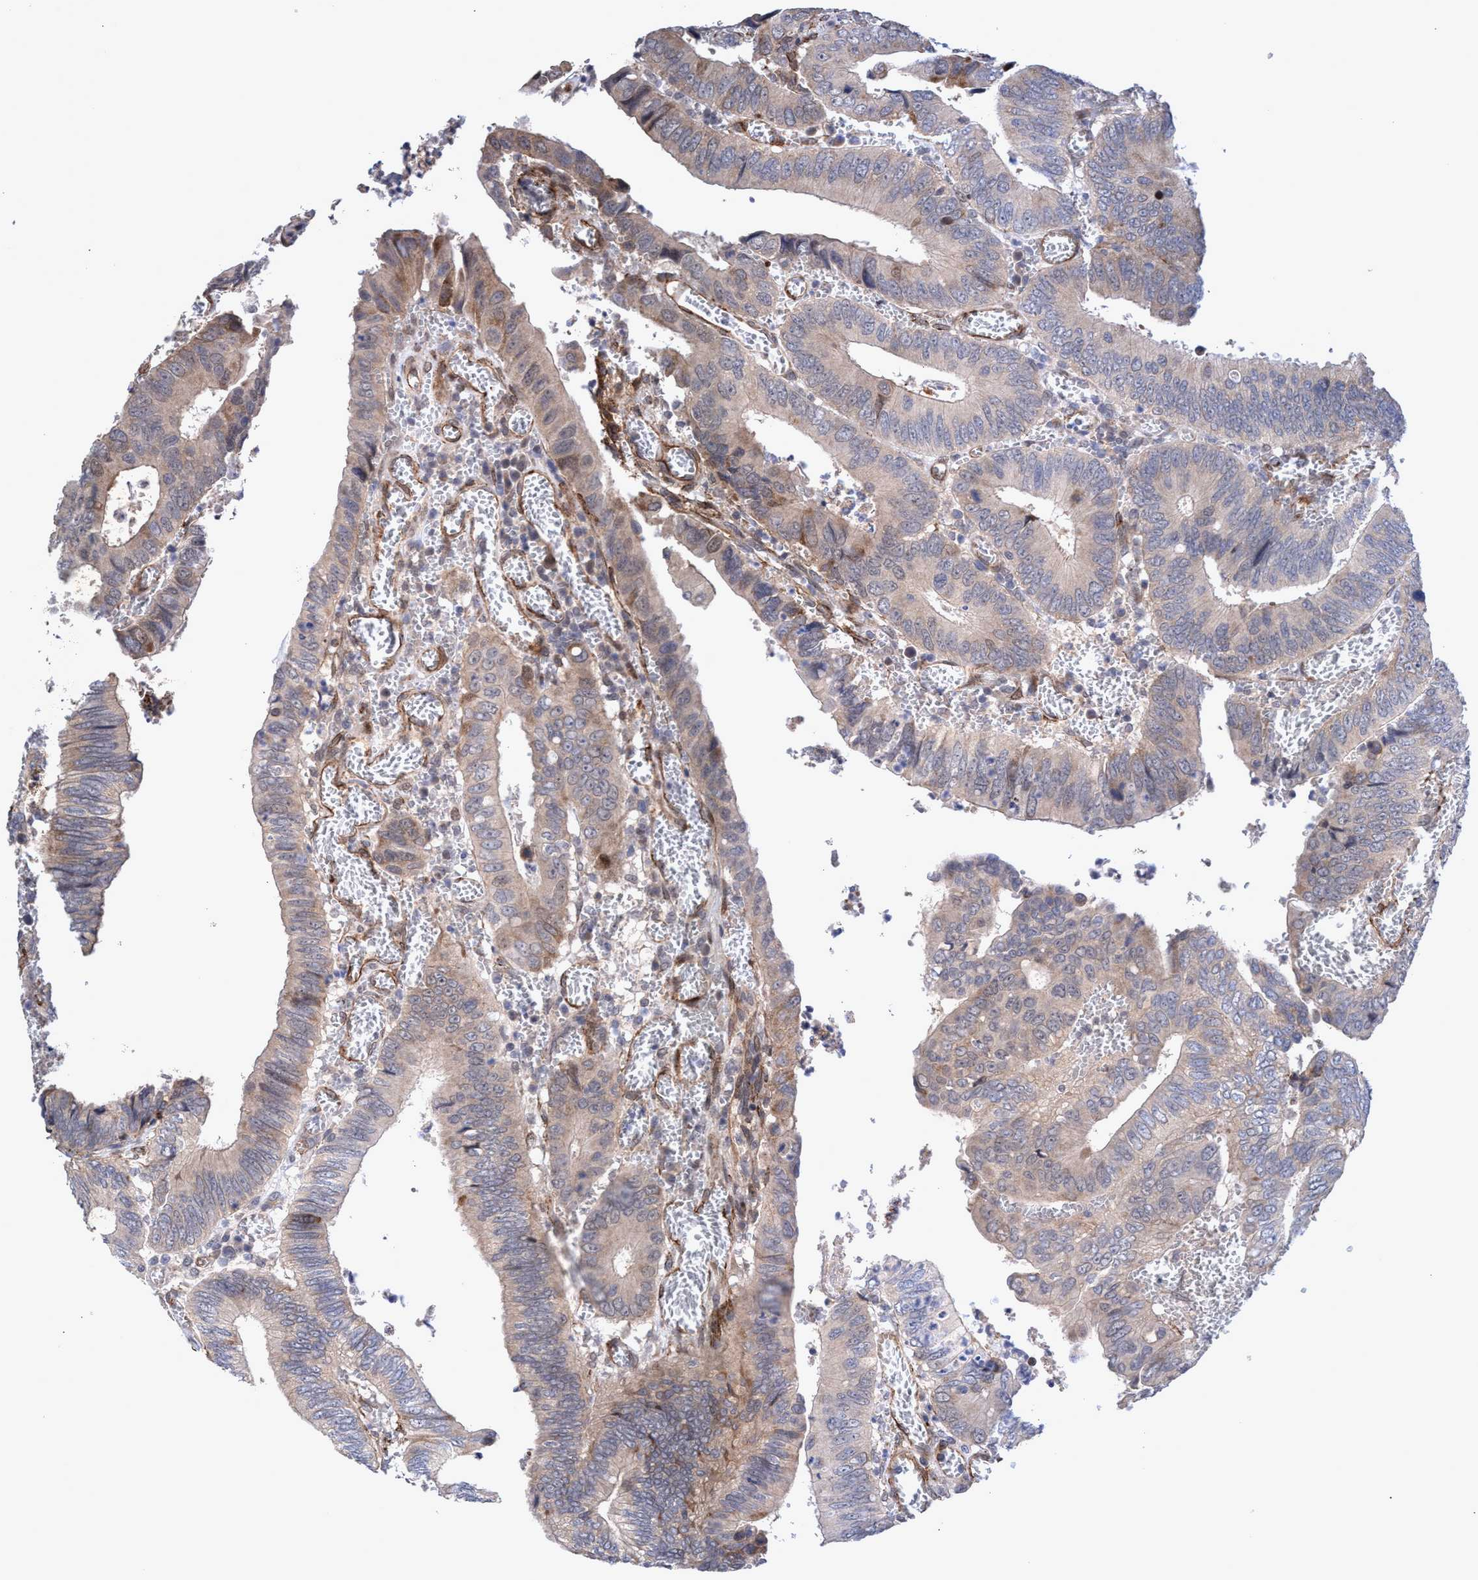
{"staining": {"intensity": "weak", "quantity": ">75%", "location": "cytoplasmic/membranous"}, "tissue": "colorectal cancer", "cell_type": "Tumor cells", "image_type": "cancer", "snomed": [{"axis": "morphology", "description": "Inflammation, NOS"}, {"axis": "morphology", "description": "Adenocarcinoma, NOS"}, {"axis": "topography", "description": "Colon"}], "caption": "Brown immunohistochemical staining in colorectal cancer (adenocarcinoma) displays weak cytoplasmic/membranous positivity in approximately >75% of tumor cells.", "gene": "ZNF750", "patient": {"sex": "male", "age": 72}}